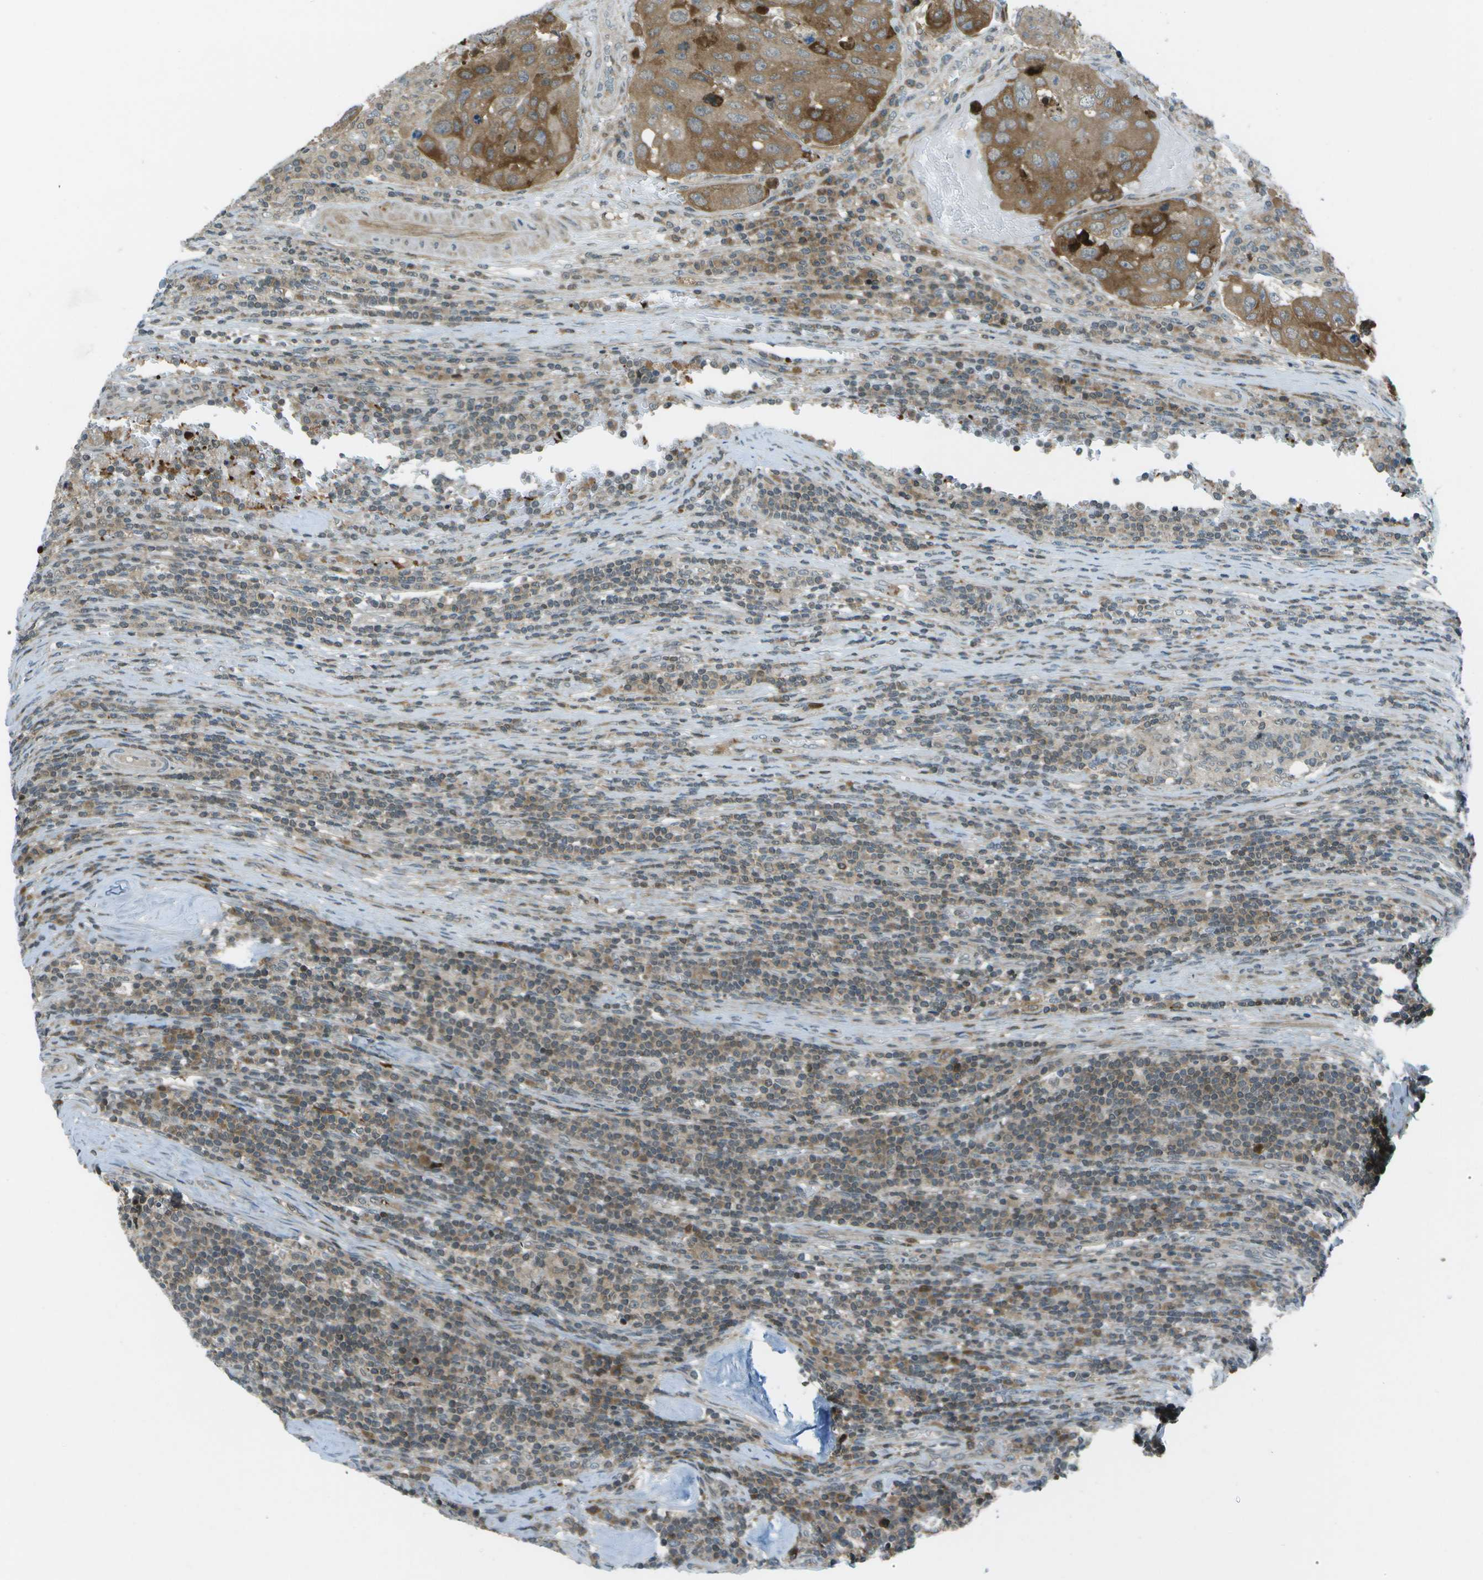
{"staining": {"intensity": "moderate", "quantity": ">75%", "location": "cytoplasmic/membranous"}, "tissue": "urothelial cancer", "cell_type": "Tumor cells", "image_type": "cancer", "snomed": [{"axis": "morphology", "description": "Urothelial carcinoma, High grade"}, {"axis": "topography", "description": "Lymph node"}, {"axis": "topography", "description": "Urinary bladder"}], "caption": "IHC micrograph of neoplastic tissue: human urothelial cancer stained using IHC demonstrates medium levels of moderate protein expression localized specifically in the cytoplasmic/membranous of tumor cells, appearing as a cytoplasmic/membranous brown color.", "gene": "TMEM19", "patient": {"sex": "male", "age": 51}}